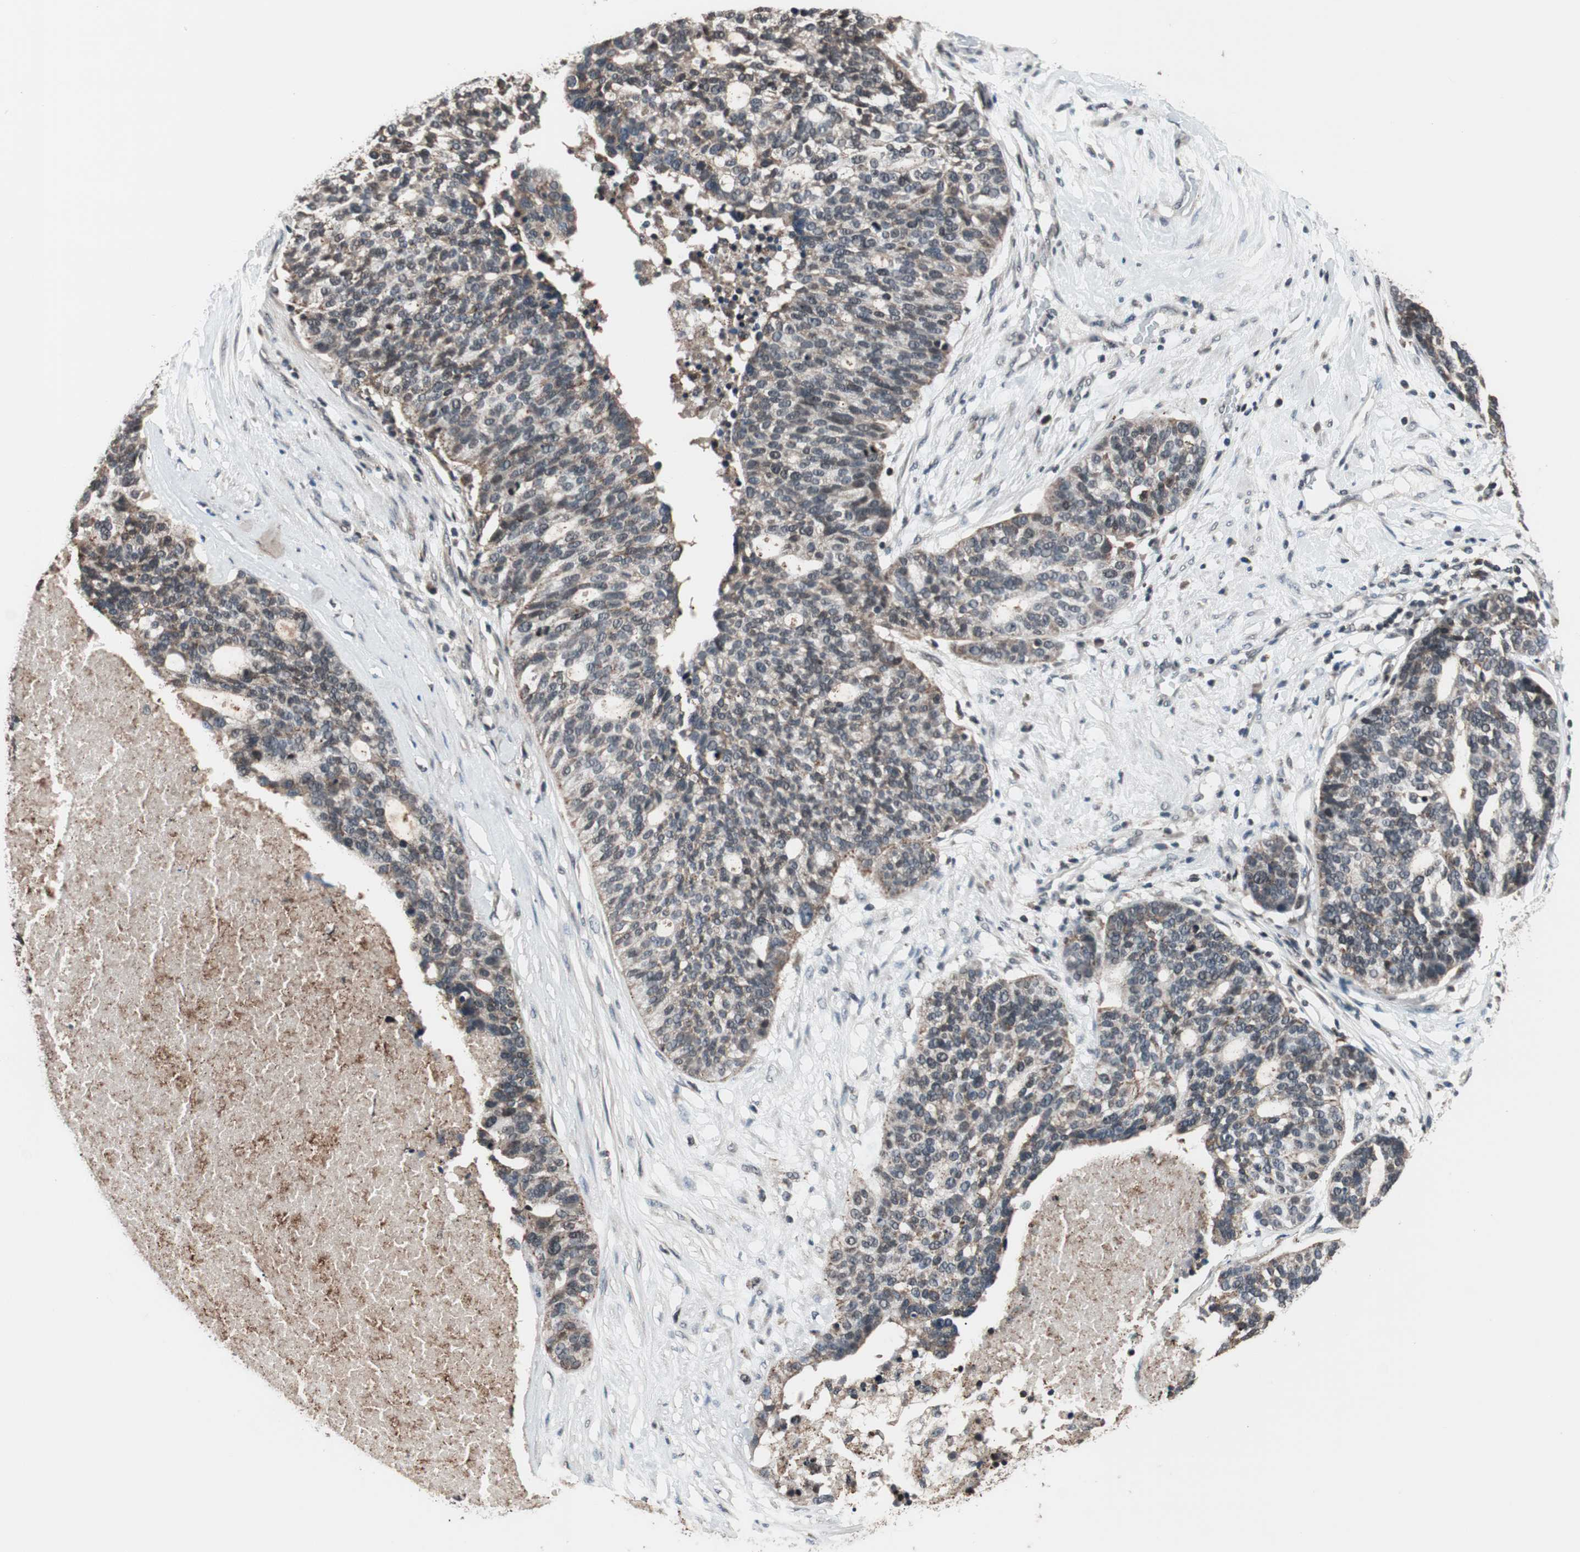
{"staining": {"intensity": "negative", "quantity": "none", "location": "none"}, "tissue": "ovarian cancer", "cell_type": "Tumor cells", "image_type": "cancer", "snomed": [{"axis": "morphology", "description": "Cystadenocarcinoma, serous, NOS"}, {"axis": "topography", "description": "Ovary"}], "caption": "This micrograph is of ovarian serous cystadenocarcinoma stained with immunohistochemistry to label a protein in brown with the nuclei are counter-stained blue. There is no staining in tumor cells.", "gene": "RFC1", "patient": {"sex": "female", "age": 59}}